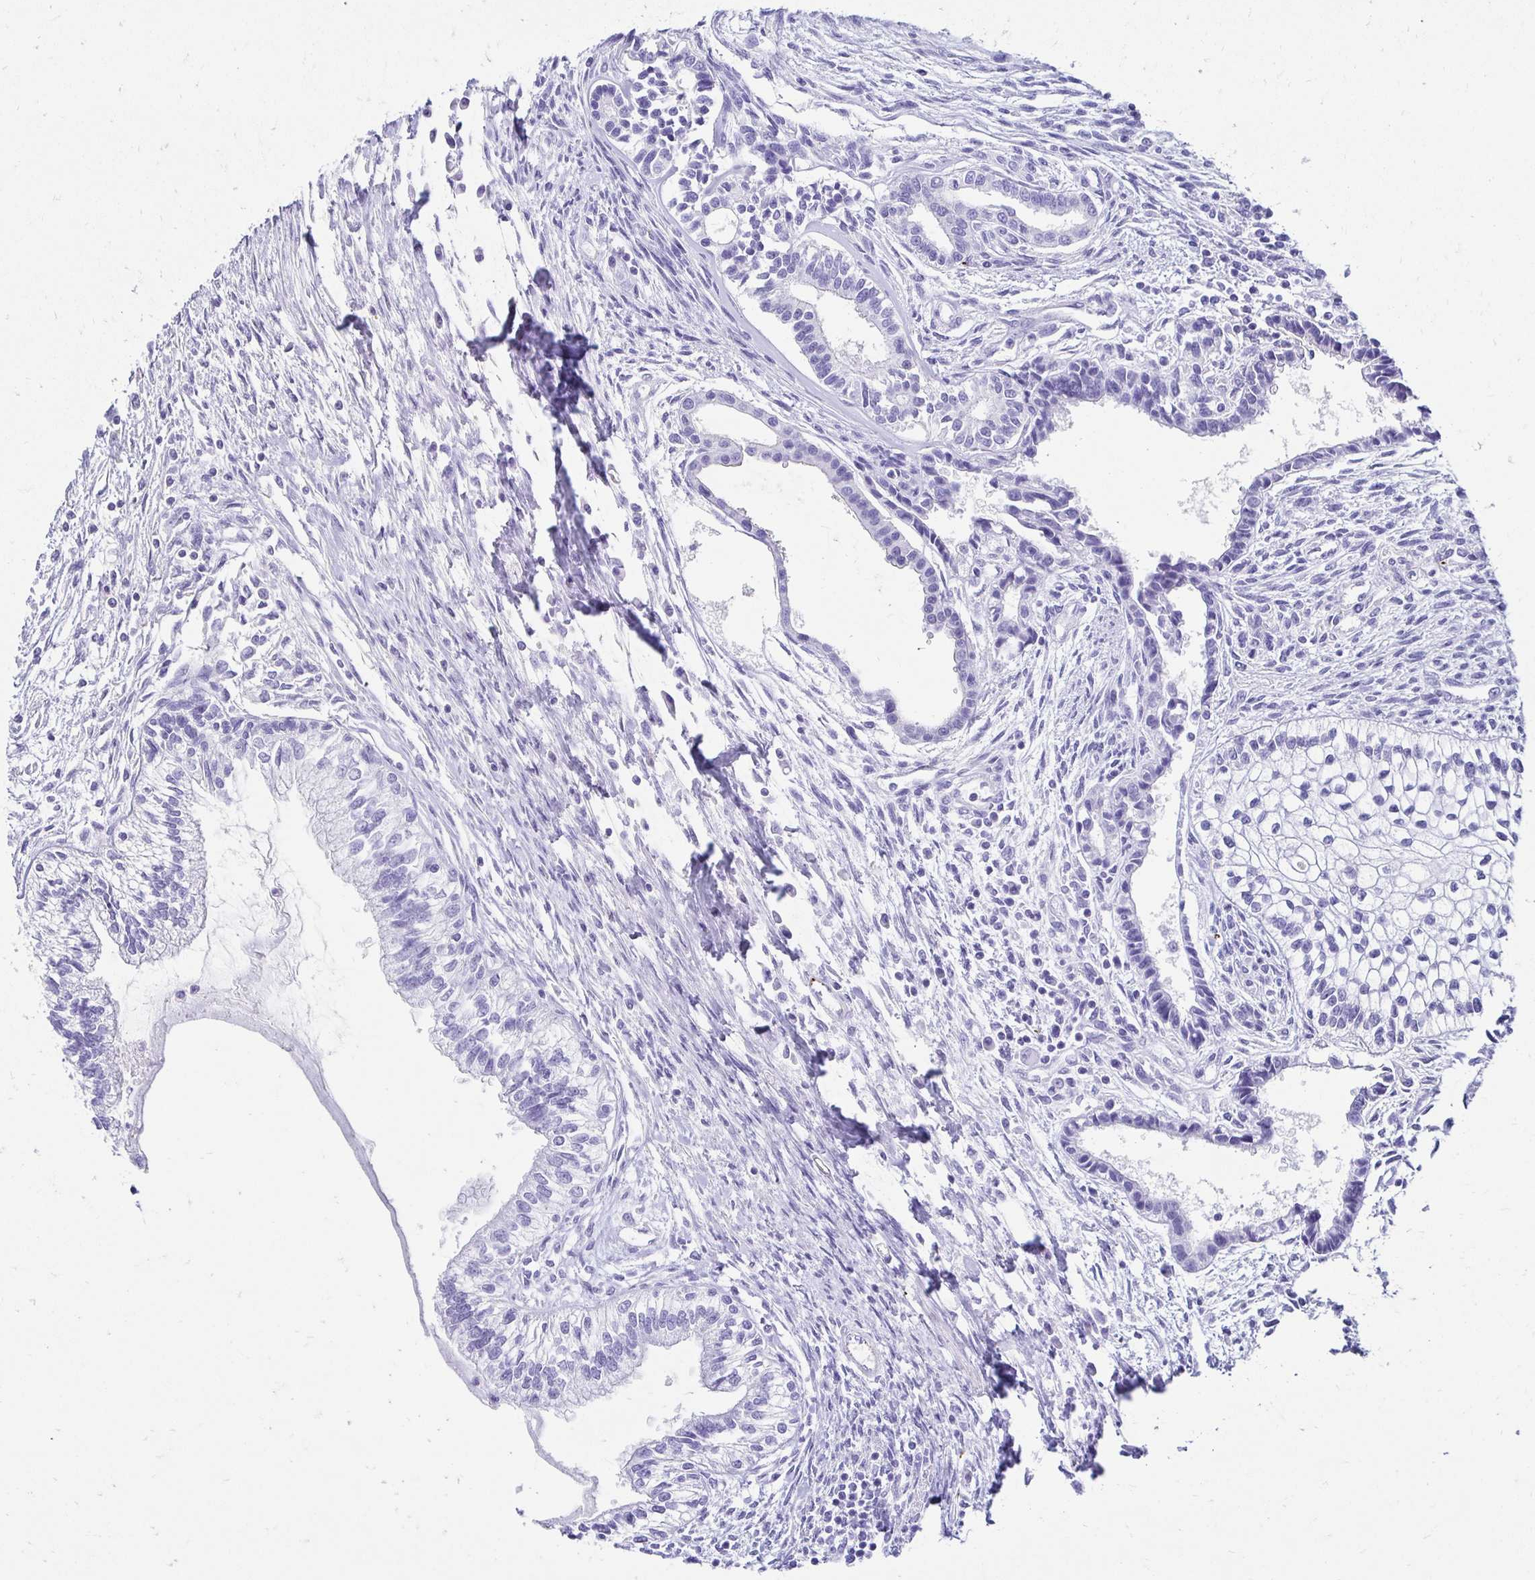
{"staining": {"intensity": "negative", "quantity": "none", "location": "none"}, "tissue": "testis cancer", "cell_type": "Tumor cells", "image_type": "cancer", "snomed": [{"axis": "morphology", "description": "Carcinoma, Embryonal, NOS"}, {"axis": "topography", "description": "Testis"}], "caption": "High magnification brightfield microscopy of testis cancer (embryonal carcinoma) stained with DAB (3,3'-diaminobenzidine) (brown) and counterstained with hematoxylin (blue): tumor cells show no significant positivity.", "gene": "TMEM54", "patient": {"sex": "male", "age": 37}}